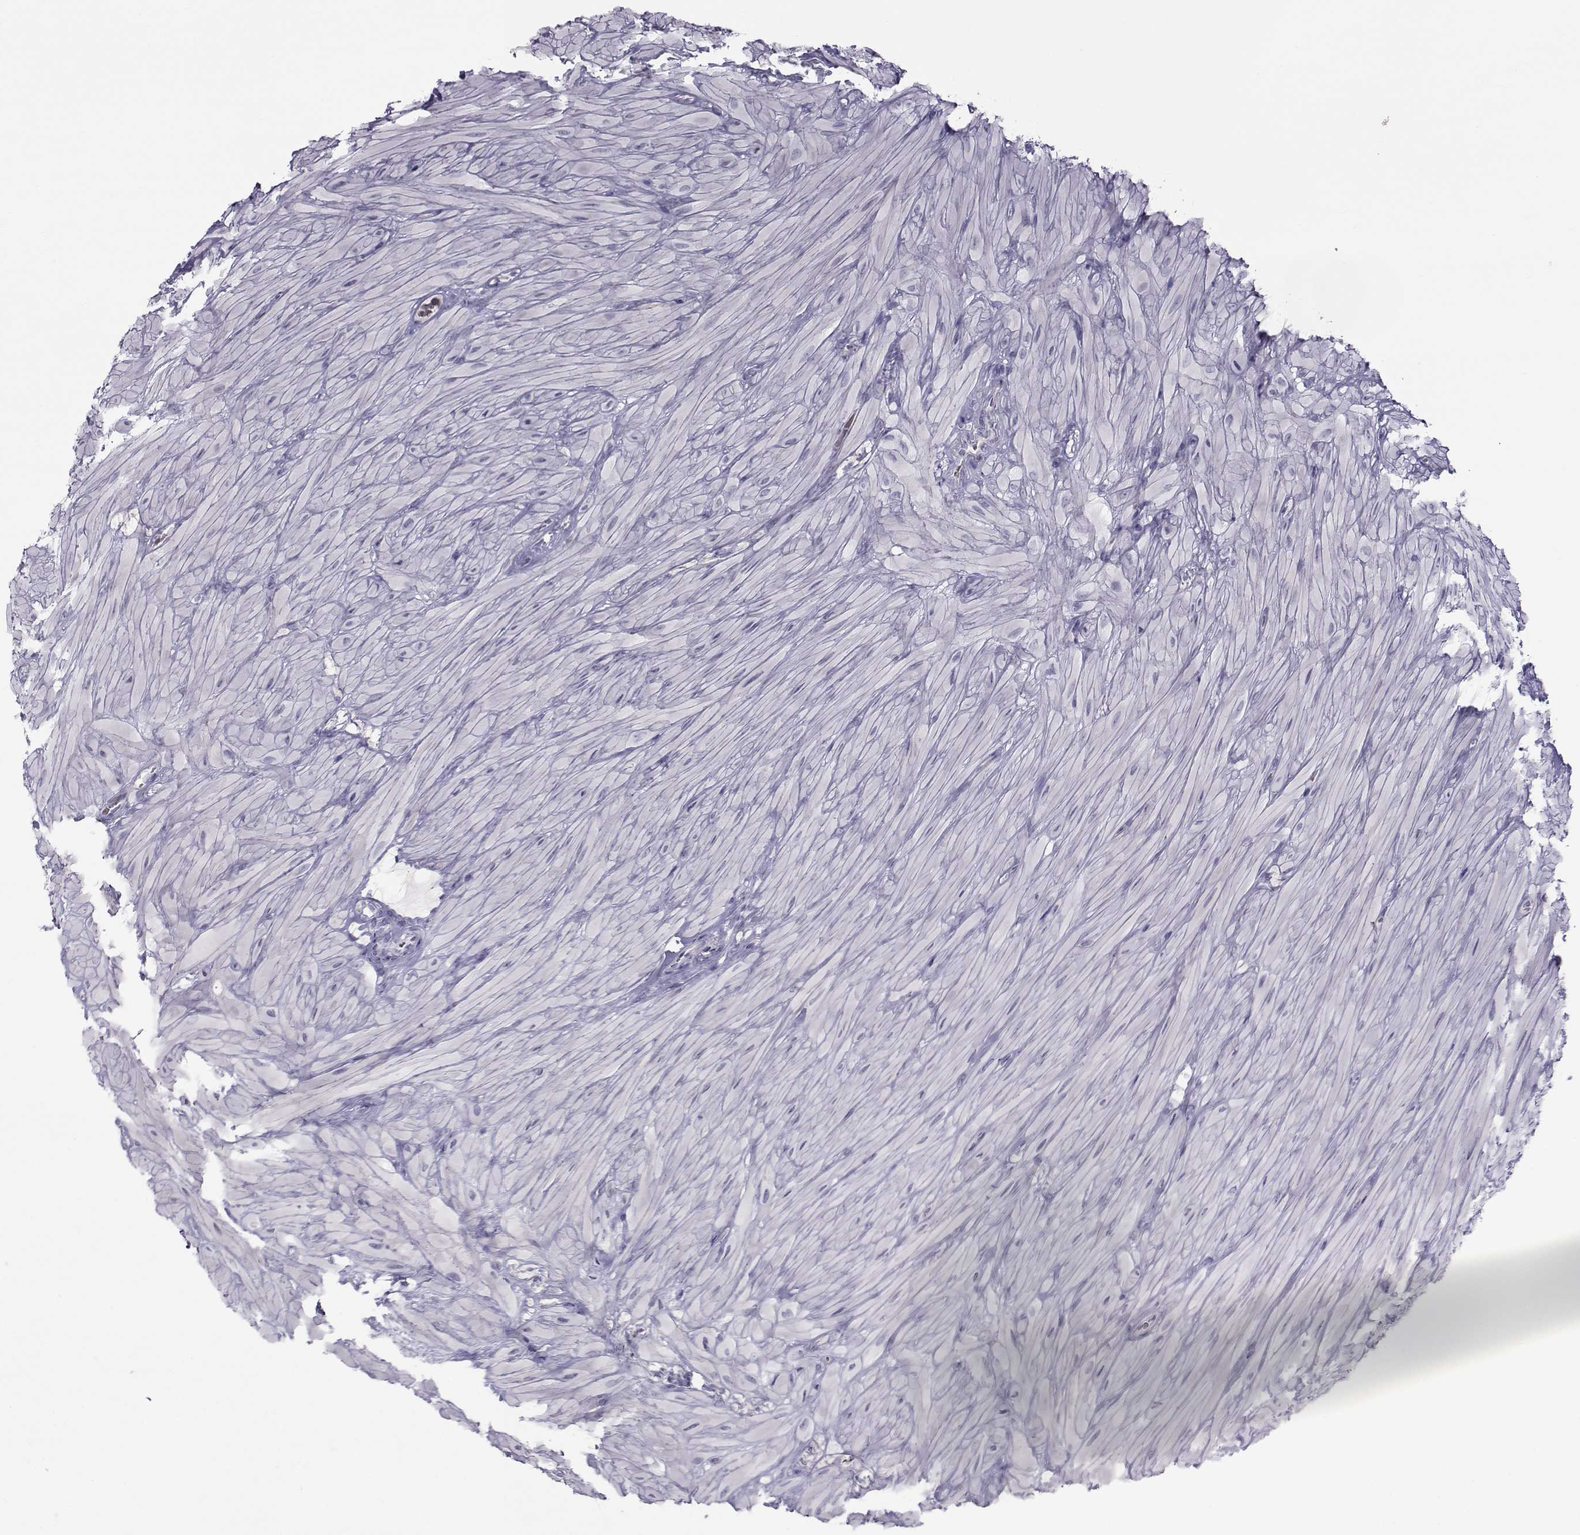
{"staining": {"intensity": "negative", "quantity": "none", "location": "none"}, "tissue": "seminal vesicle", "cell_type": "Glandular cells", "image_type": "normal", "snomed": [{"axis": "morphology", "description": "Normal tissue, NOS"}, {"axis": "topography", "description": "Seminal veicle"}], "caption": "An image of seminal vesicle stained for a protein reveals no brown staining in glandular cells.", "gene": "GARIN3", "patient": {"sex": "male", "age": 37}}